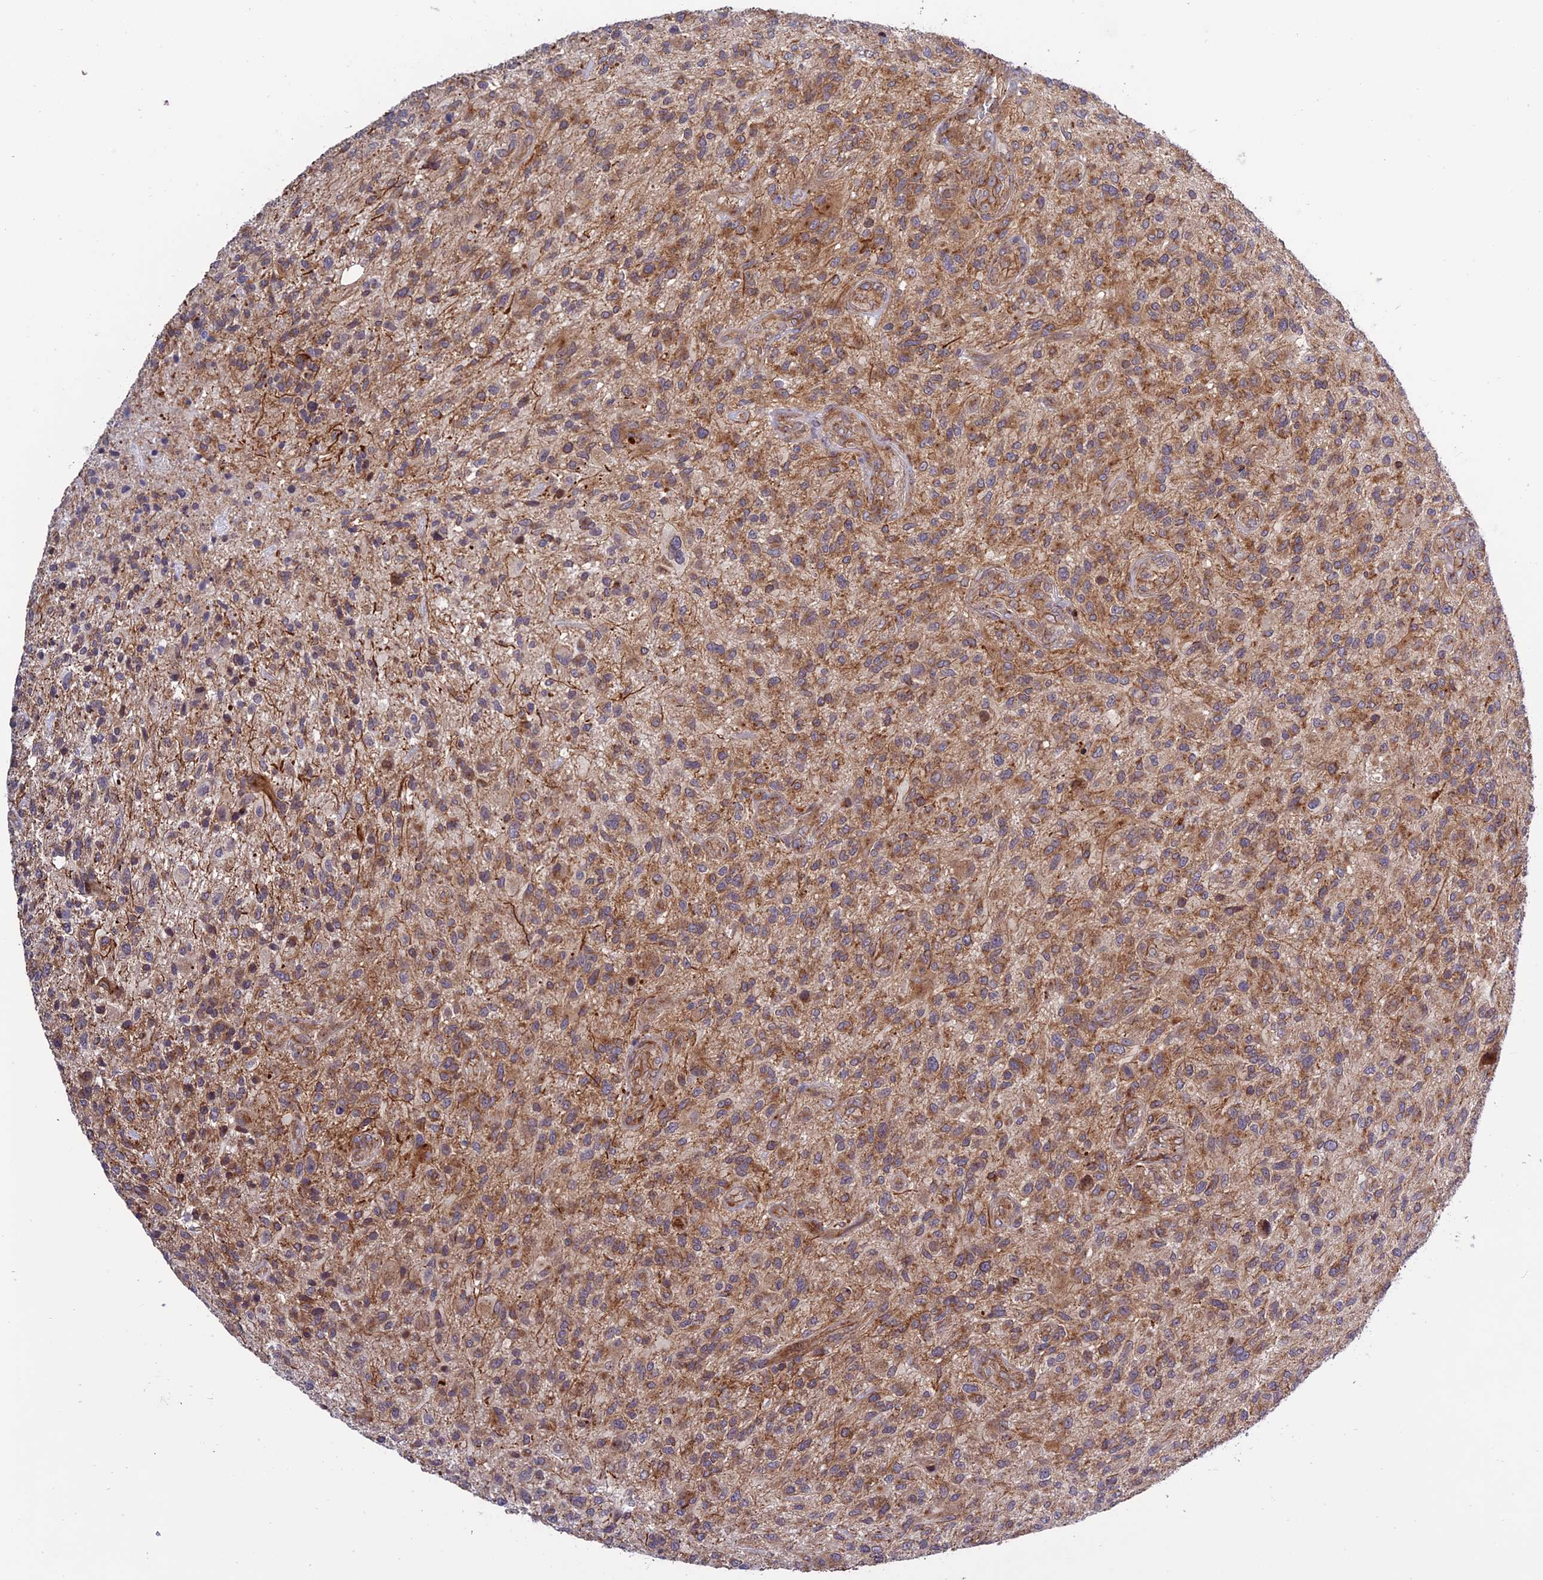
{"staining": {"intensity": "moderate", "quantity": "25%-75%", "location": "cytoplasmic/membranous"}, "tissue": "glioma", "cell_type": "Tumor cells", "image_type": "cancer", "snomed": [{"axis": "morphology", "description": "Glioma, malignant, High grade"}, {"axis": "topography", "description": "Brain"}], "caption": "Malignant high-grade glioma stained with DAB IHC exhibits medium levels of moderate cytoplasmic/membranous staining in approximately 25%-75% of tumor cells.", "gene": "TNIP3", "patient": {"sex": "male", "age": 47}}